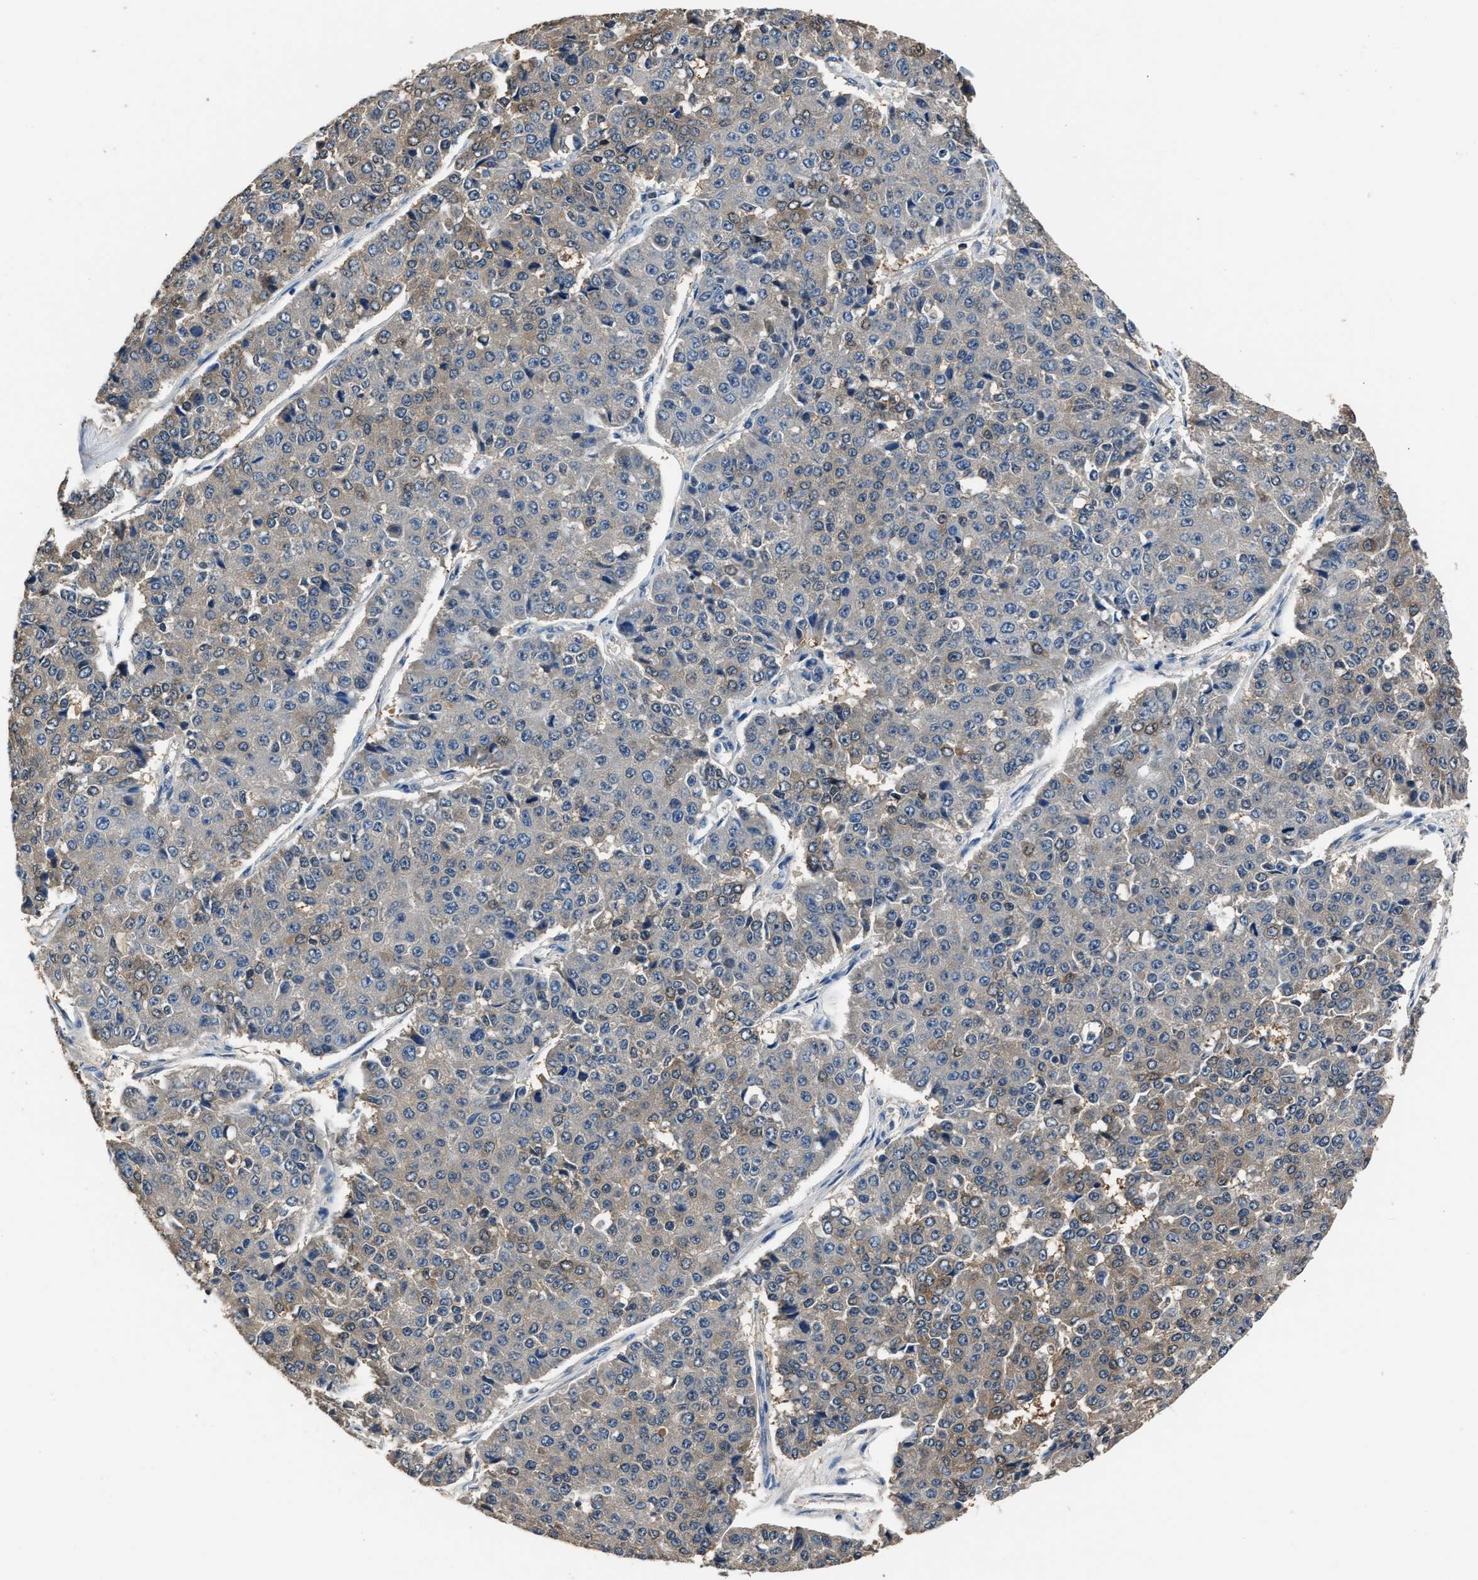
{"staining": {"intensity": "moderate", "quantity": "<25%", "location": "cytoplasmic/membranous"}, "tissue": "pancreatic cancer", "cell_type": "Tumor cells", "image_type": "cancer", "snomed": [{"axis": "morphology", "description": "Adenocarcinoma, NOS"}, {"axis": "topography", "description": "Pancreas"}], "caption": "The micrograph exhibits immunohistochemical staining of pancreatic adenocarcinoma. There is moderate cytoplasmic/membranous expression is seen in approximately <25% of tumor cells. The staining is performed using DAB (3,3'-diaminobenzidine) brown chromogen to label protein expression. The nuclei are counter-stained blue using hematoxylin.", "gene": "GSTP1", "patient": {"sex": "male", "age": 50}}